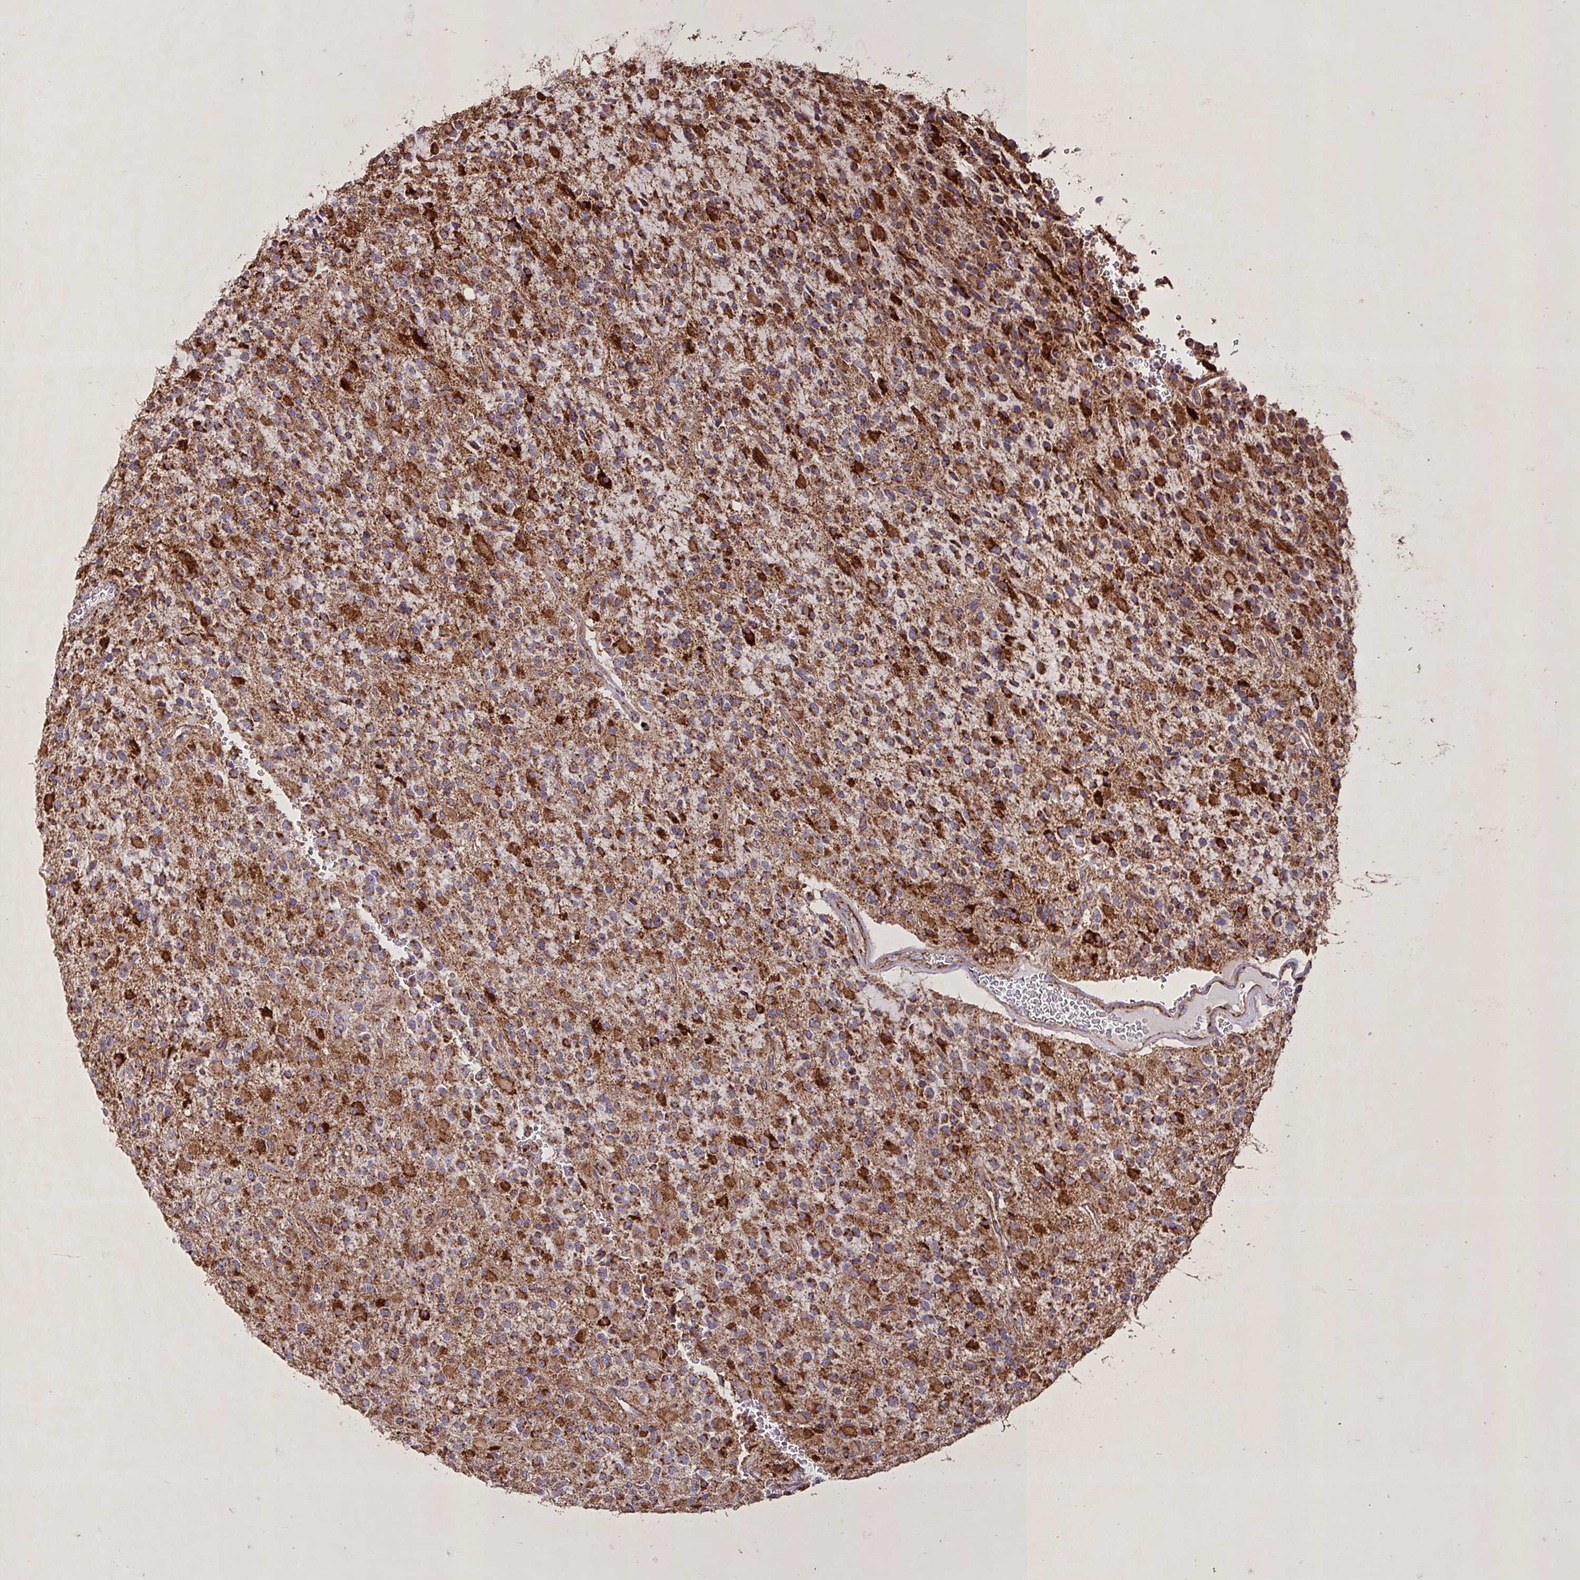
{"staining": {"intensity": "strong", "quantity": ">75%", "location": "cytoplasmic/membranous"}, "tissue": "glioma", "cell_type": "Tumor cells", "image_type": "cancer", "snomed": [{"axis": "morphology", "description": "Glioma, malignant, High grade"}, {"axis": "topography", "description": "Brain"}], "caption": "Immunohistochemical staining of human malignant high-grade glioma exhibits high levels of strong cytoplasmic/membranous positivity in about >75% of tumor cells.", "gene": "AGK", "patient": {"sex": "male", "age": 34}}